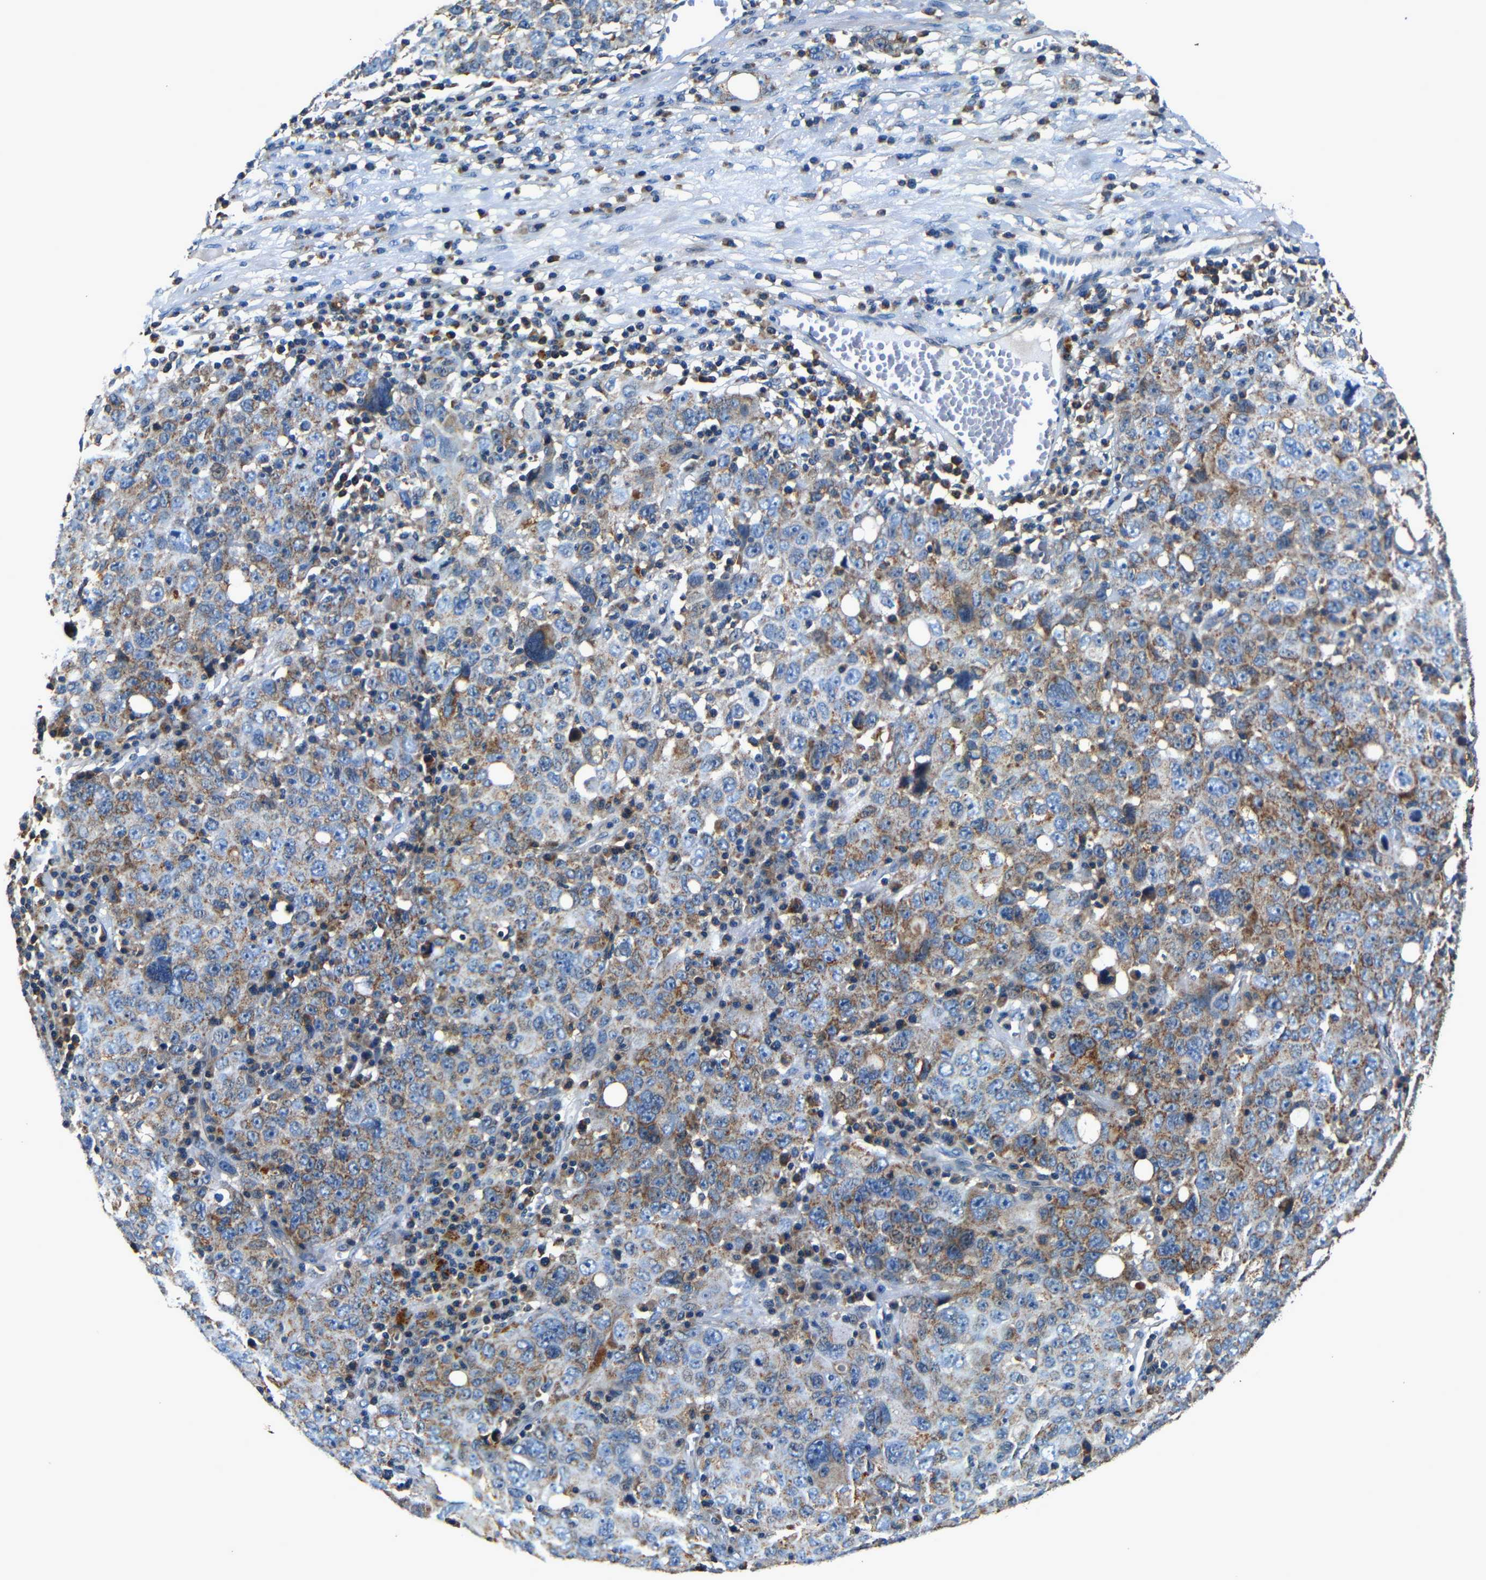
{"staining": {"intensity": "moderate", "quantity": "25%-75%", "location": "cytoplasmic/membranous"}, "tissue": "ovarian cancer", "cell_type": "Tumor cells", "image_type": "cancer", "snomed": [{"axis": "morphology", "description": "Carcinoma, endometroid"}, {"axis": "topography", "description": "Ovary"}], "caption": "Immunohistochemical staining of human ovarian endometroid carcinoma shows medium levels of moderate cytoplasmic/membranous protein expression in about 25%-75% of tumor cells.", "gene": "MTX1", "patient": {"sex": "female", "age": 62}}